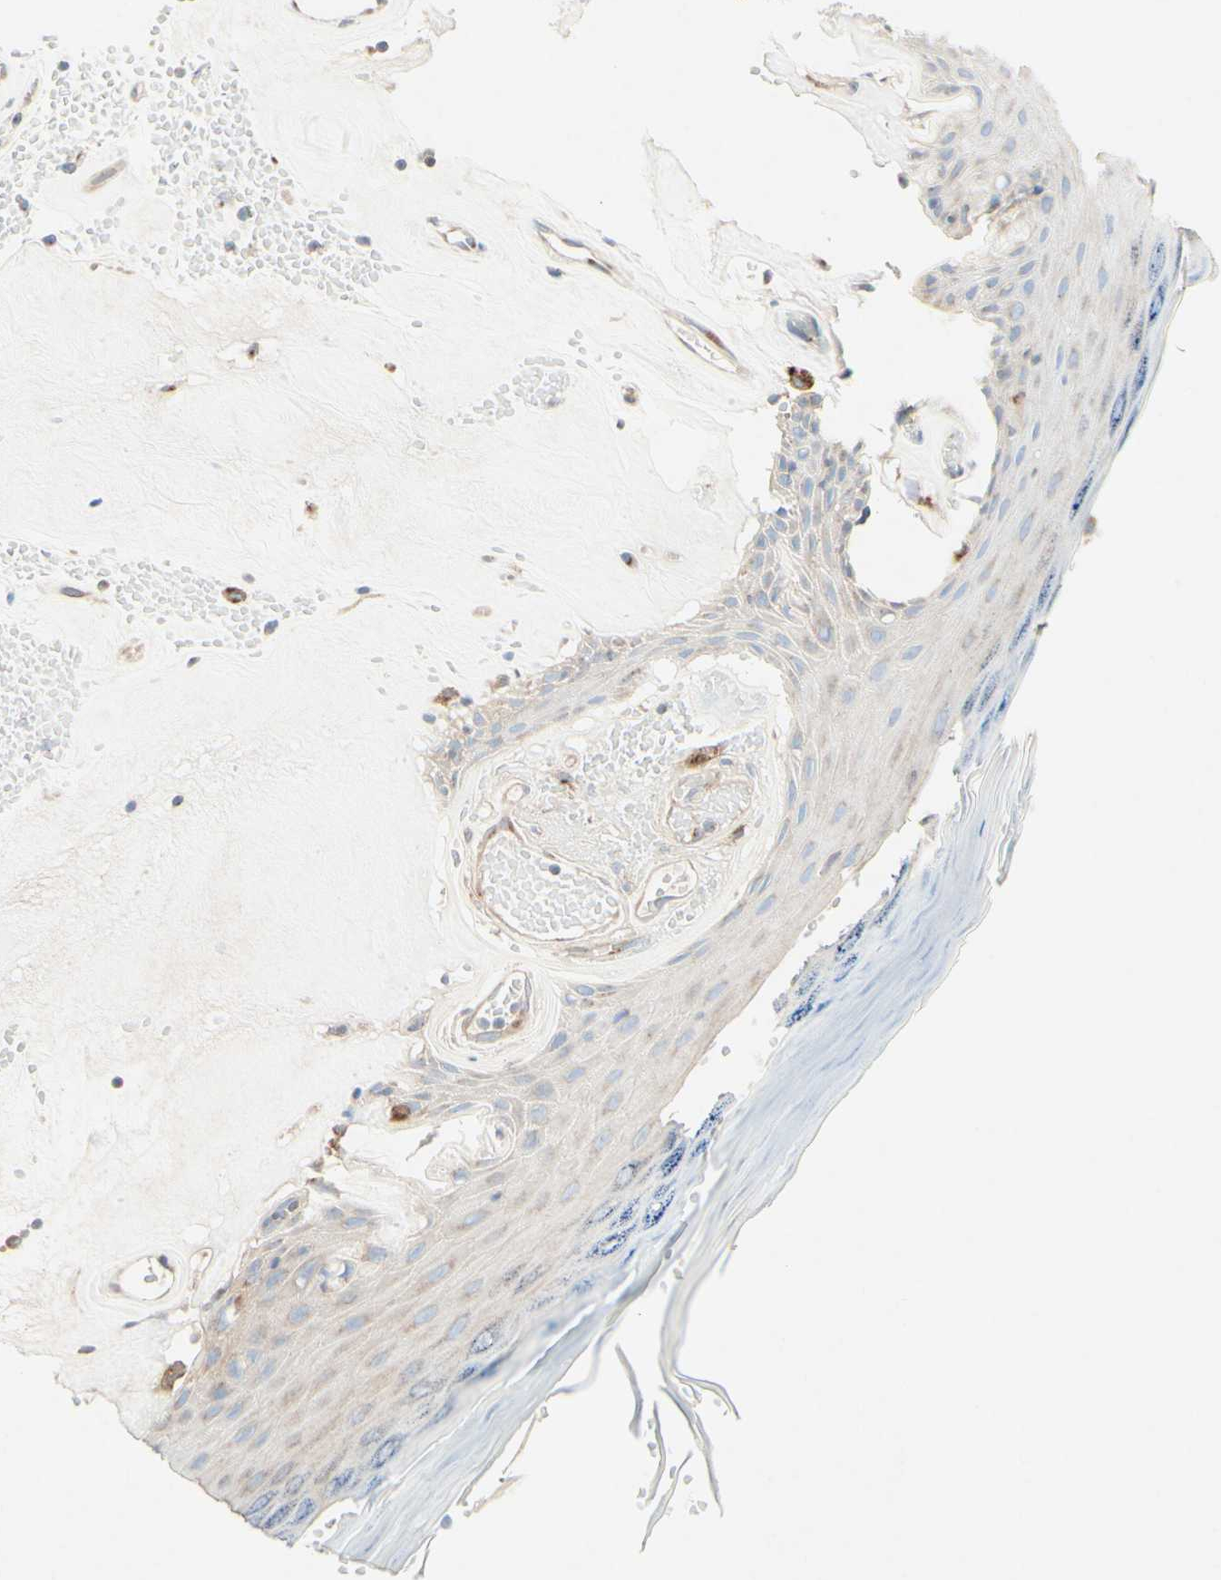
{"staining": {"intensity": "moderate", "quantity": "<25%", "location": "cytoplasmic/membranous"}, "tissue": "skin", "cell_type": "Epidermal cells", "image_type": "normal", "snomed": [{"axis": "morphology", "description": "Normal tissue, NOS"}, {"axis": "morphology", "description": "Inflammation, NOS"}, {"axis": "topography", "description": "Vulva"}], "caption": "A micrograph of human skin stained for a protein shows moderate cytoplasmic/membranous brown staining in epidermal cells. The staining was performed using DAB (3,3'-diaminobenzidine), with brown indicating positive protein expression. Nuclei are stained blue with hematoxylin.", "gene": "MTM1", "patient": {"sex": "female", "age": 84}}